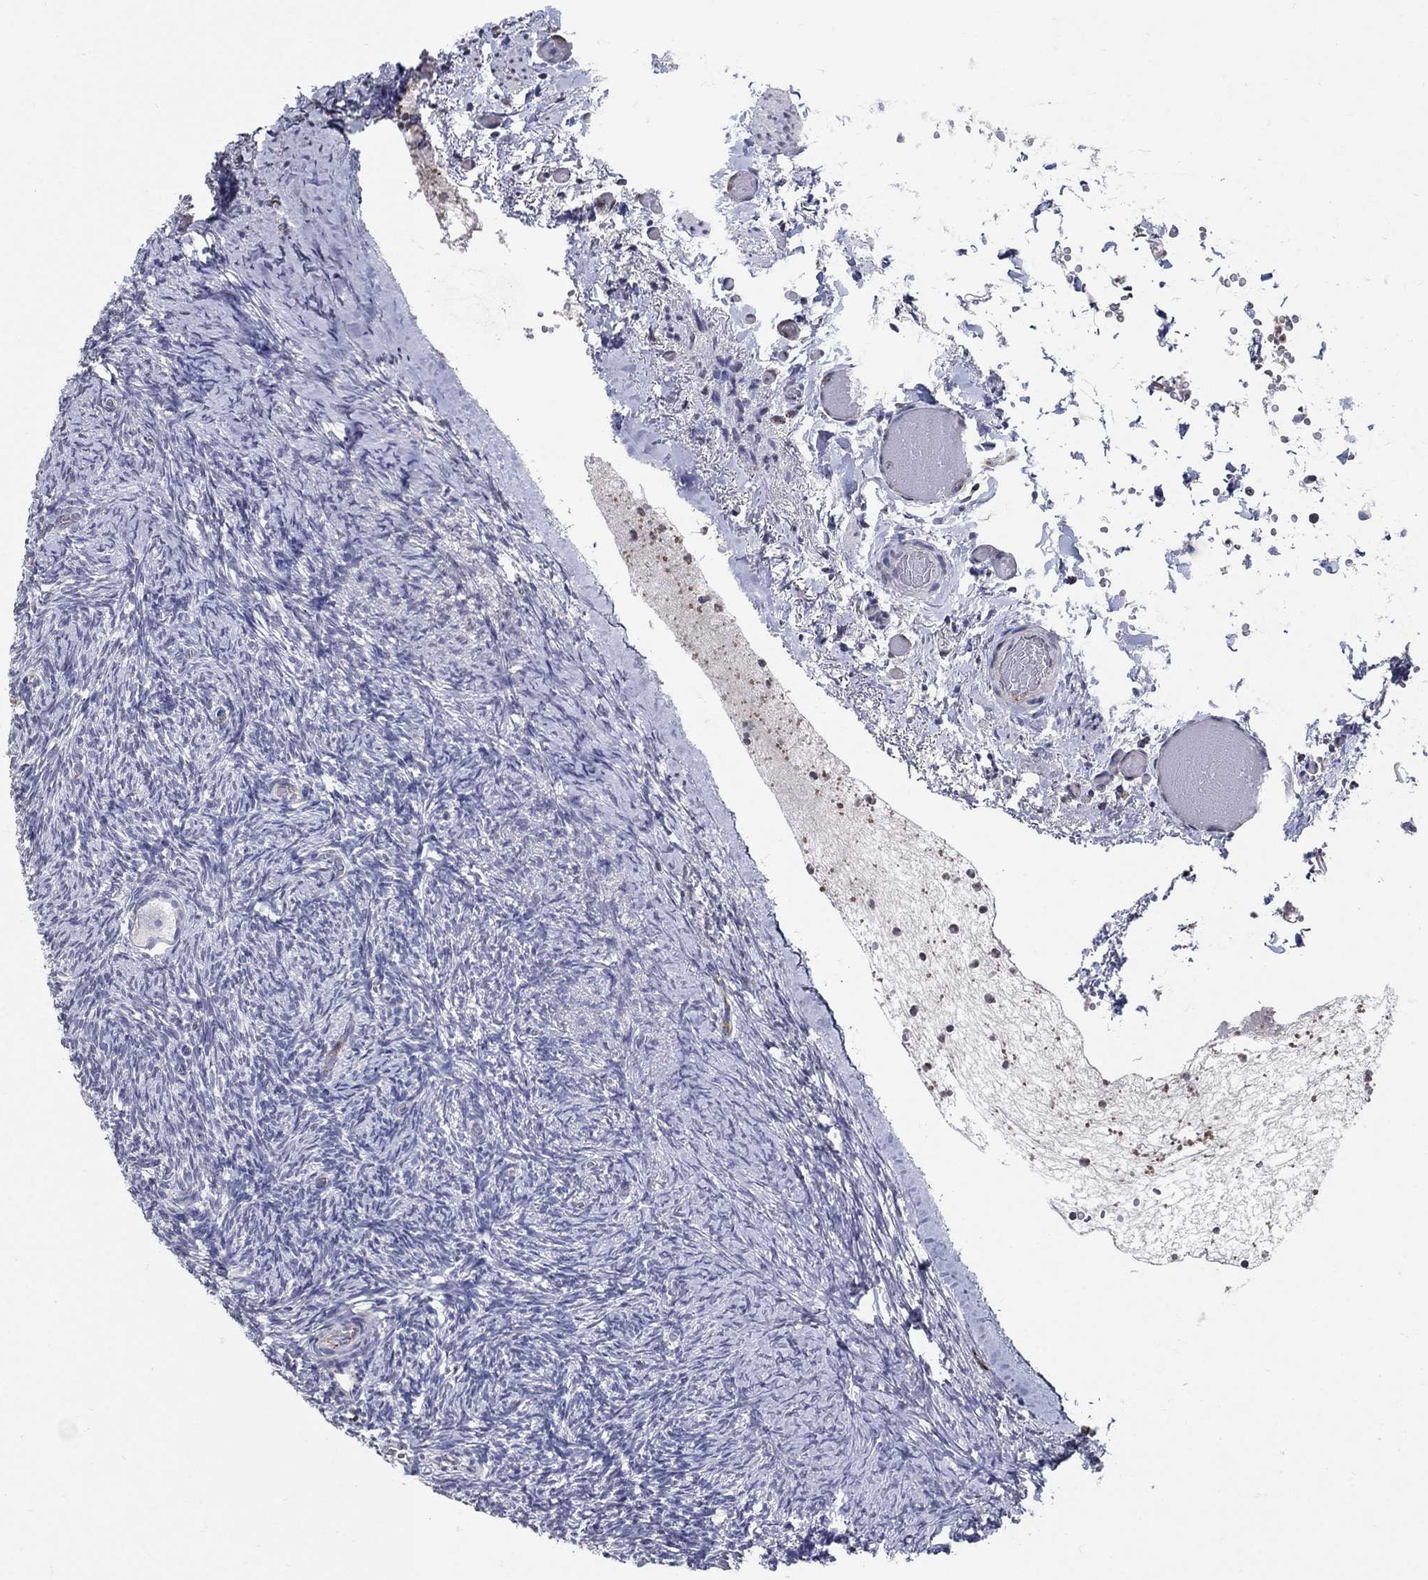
{"staining": {"intensity": "negative", "quantity": "none", "location": "none"}, "tissue": "ovary", "cell_type": "Follicle cells", "image_type": "normal", "snomed": [{"axis": "morphology", "description": "Normal tissue, NOS"}, {"axis": "topography", "description": "Ovary"}], "caption": "There is no significant staining in follicle cells of ovary. (Stains: DAB immunohistochemistry (IHC) with hematoxylin counter stain, Microscopy: brightfield microscopy at high magnification).", "gene": "TINAG", "patient": {"sex": "female", "age": 39}}